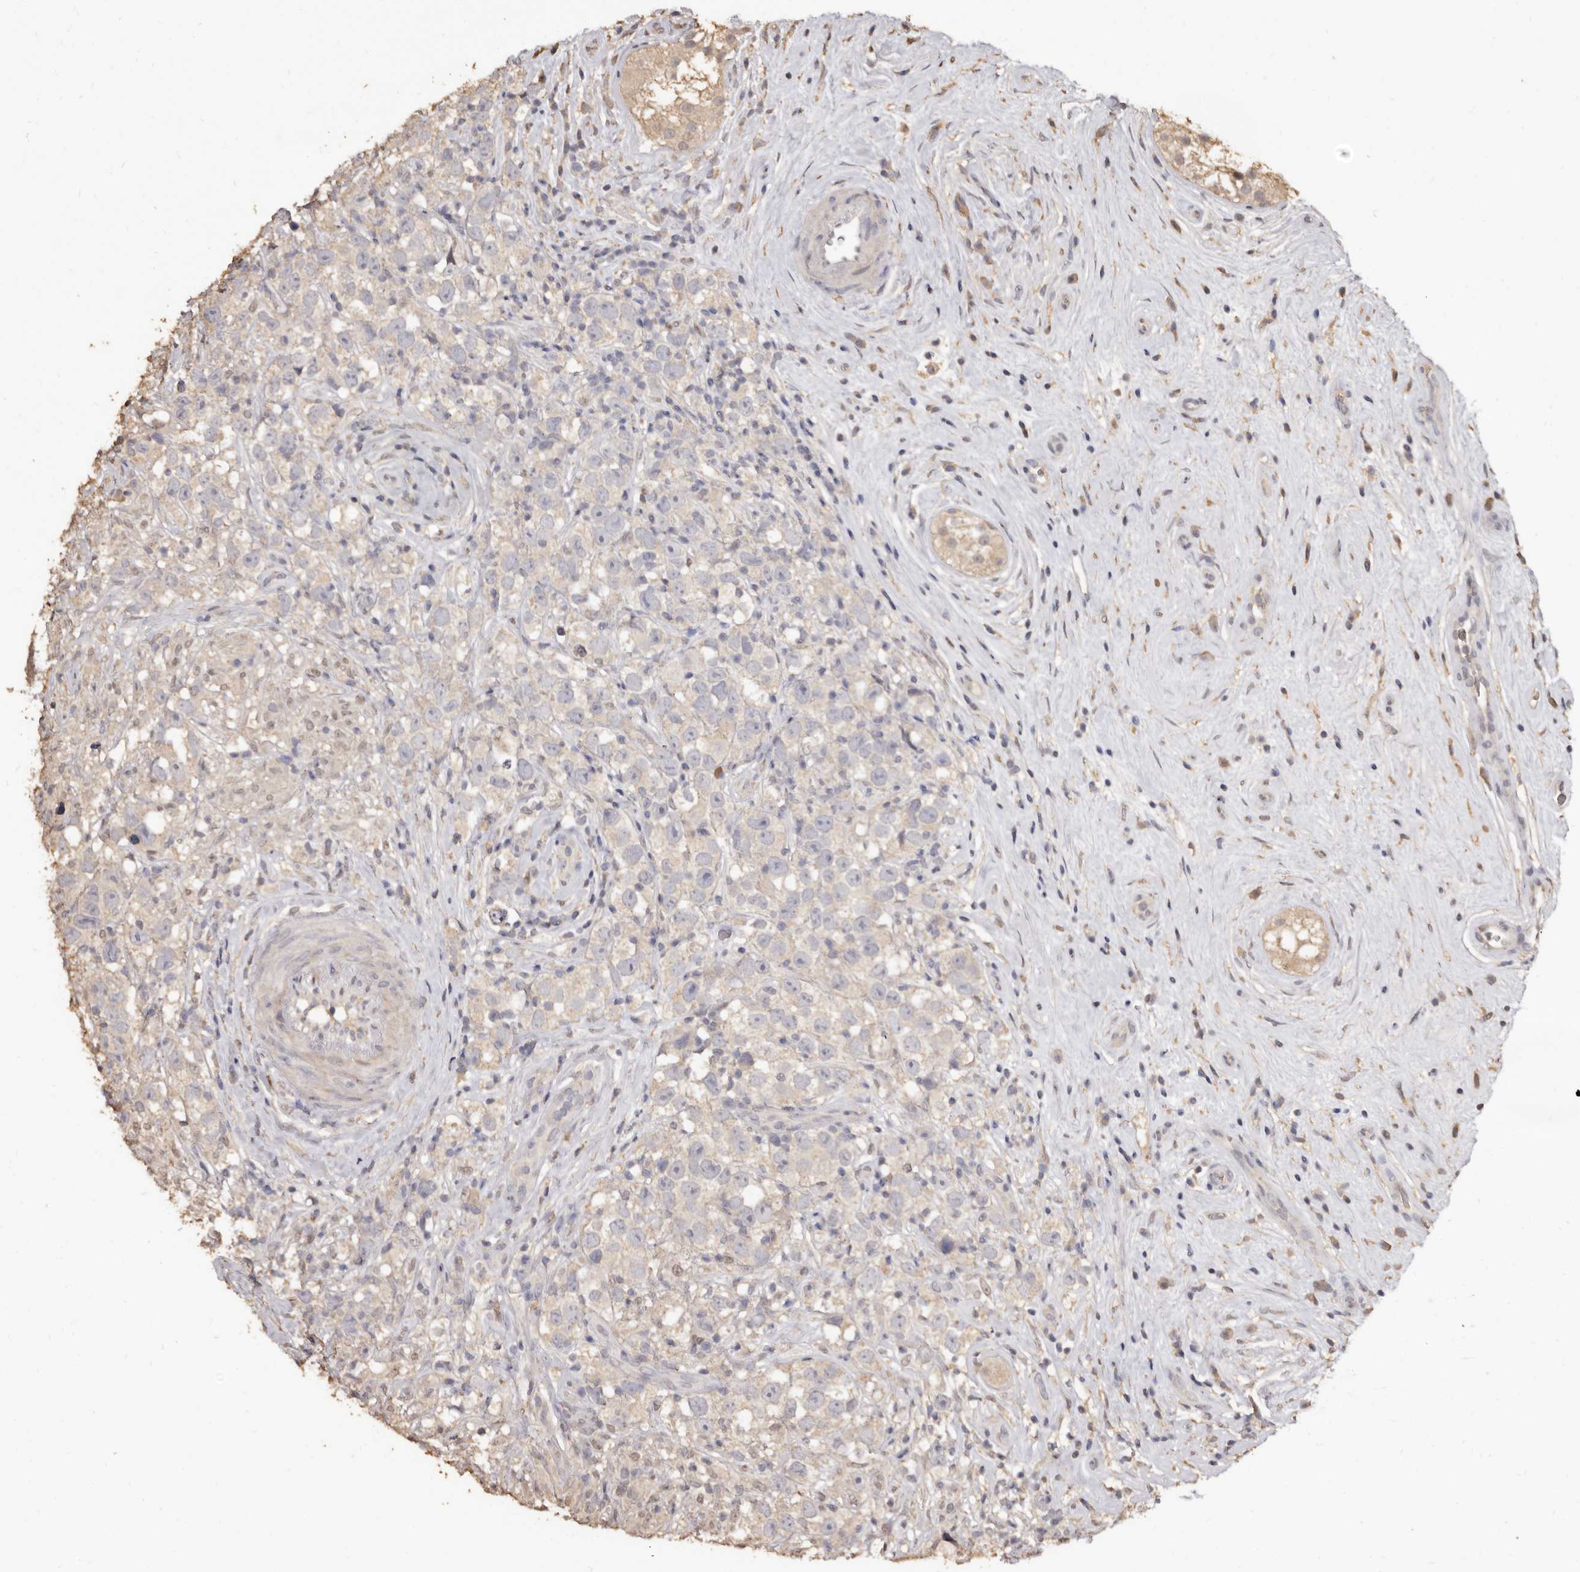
{"staining": {"intensity": "negative", "quantity": "none", "location": "none"}, "tissue": "testis cancer", "cell_type": "Tumor cells", "image_type": "cancer", "snomed": [{"axis": "morphology", "description": "Seminoma, NOS"}, {"axis": "topography", "description": "Testis"}], "caption": "There is no significant expression in tumor cells of testis cancer.", "gene": "INAVA", "patient": {"sex": "male", "age": 49}}